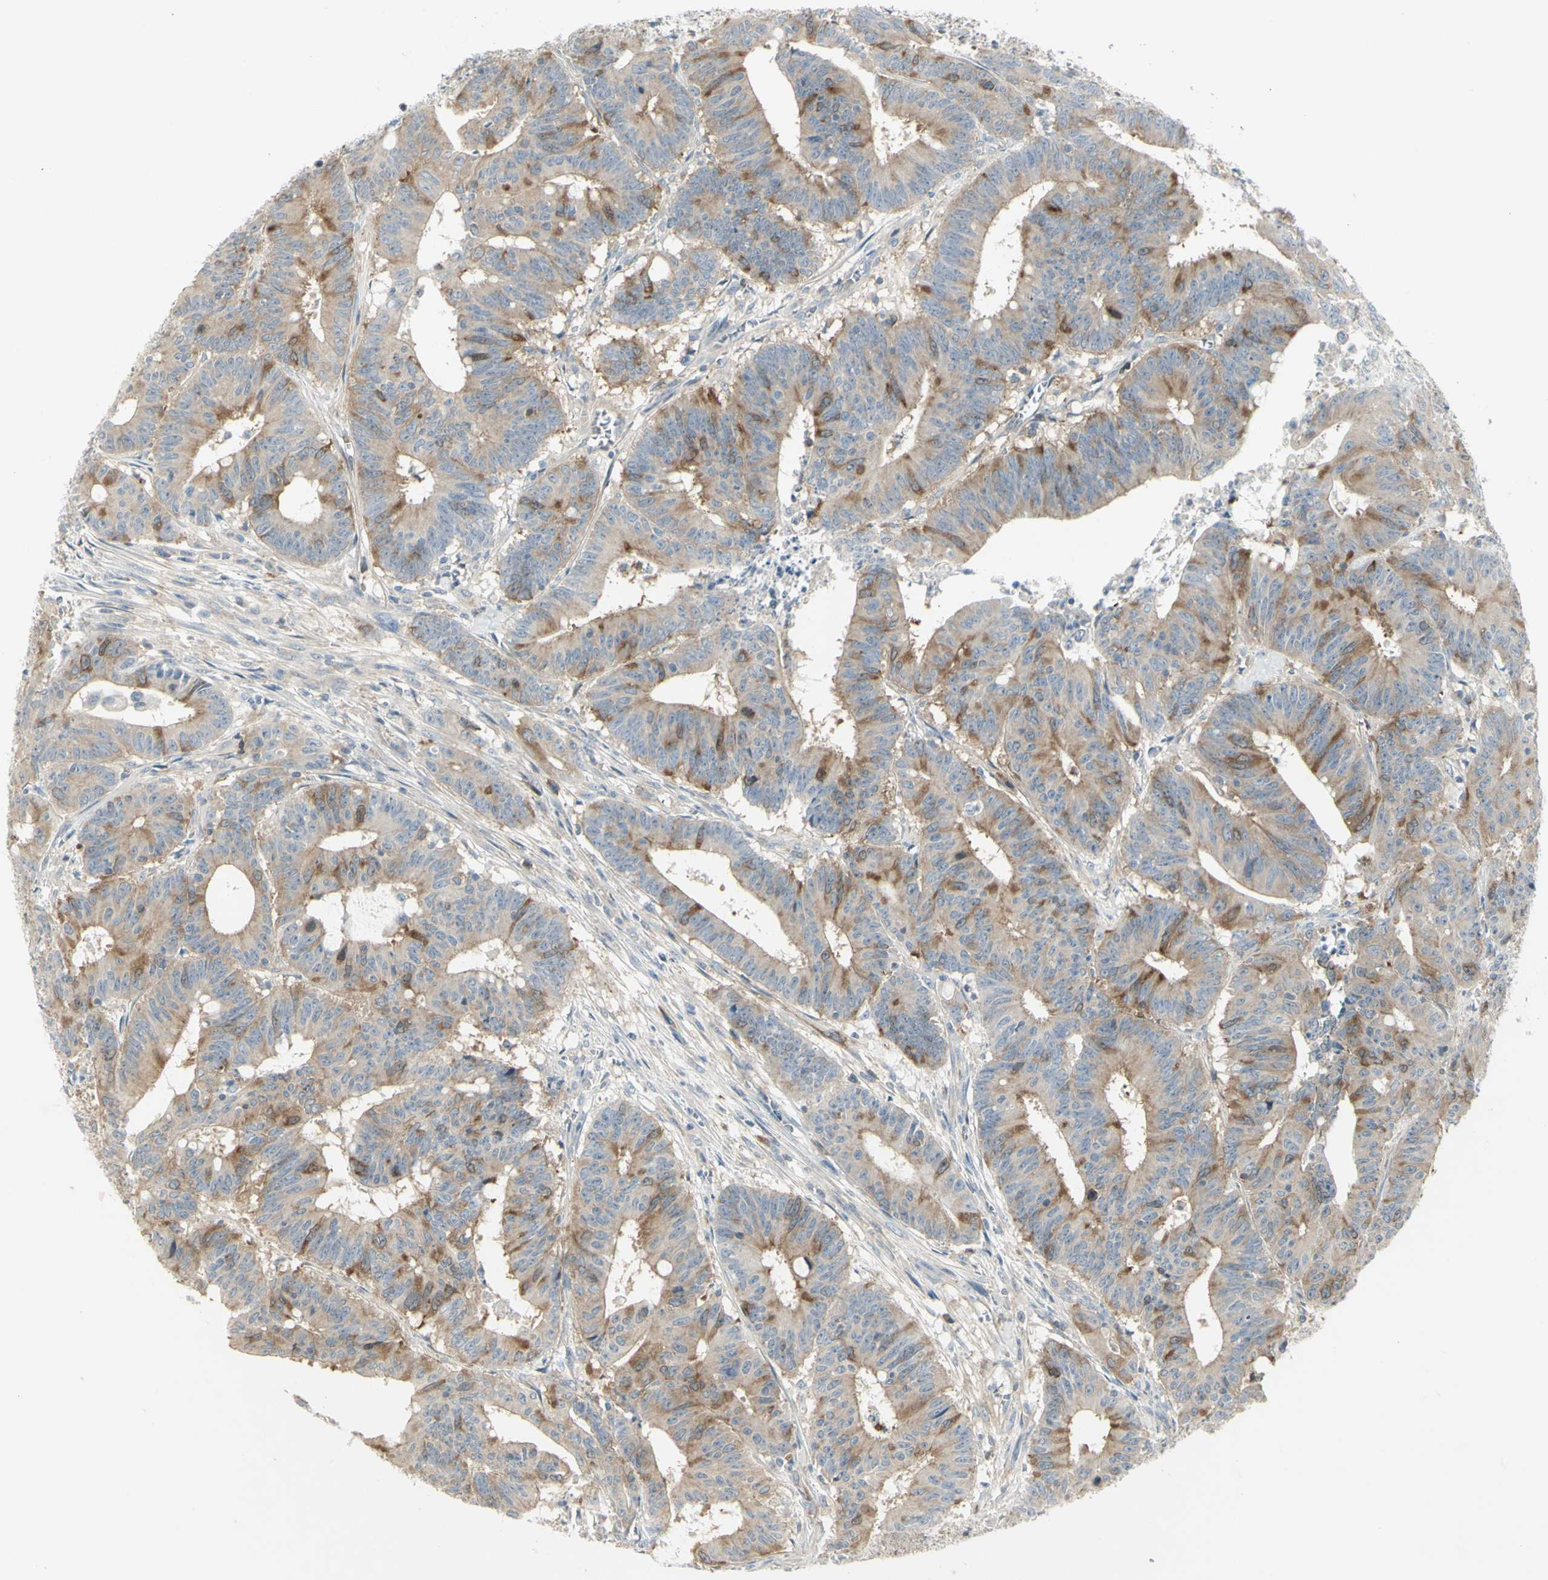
{"staining": {"intensity": "moderate", "quantity": "25%-75%", "location": "cytoplasmic/membranous"}, "tissue": "colorectal cancer", "cell_type": "Tumor cells", "image_type": "cancer", "snomed": [{"axis": "morphology", "description": "Adenocarcinoma, NOS"}, {"axis": "topography", "description": "Colon"}], "caption": "DAB immunohistochemical staining of human adenocarcinoma (colorectal) reveals moderate cytoplasmic/membranous protein expression in approximately 25%-75% of tumor cells. (Stains: DAB in brown, nuclei in blue, Microscopy: brightfield microscopy at high magnification).", "gene": "CCNB2", "patient": {"sex": "male", "age": 45}}